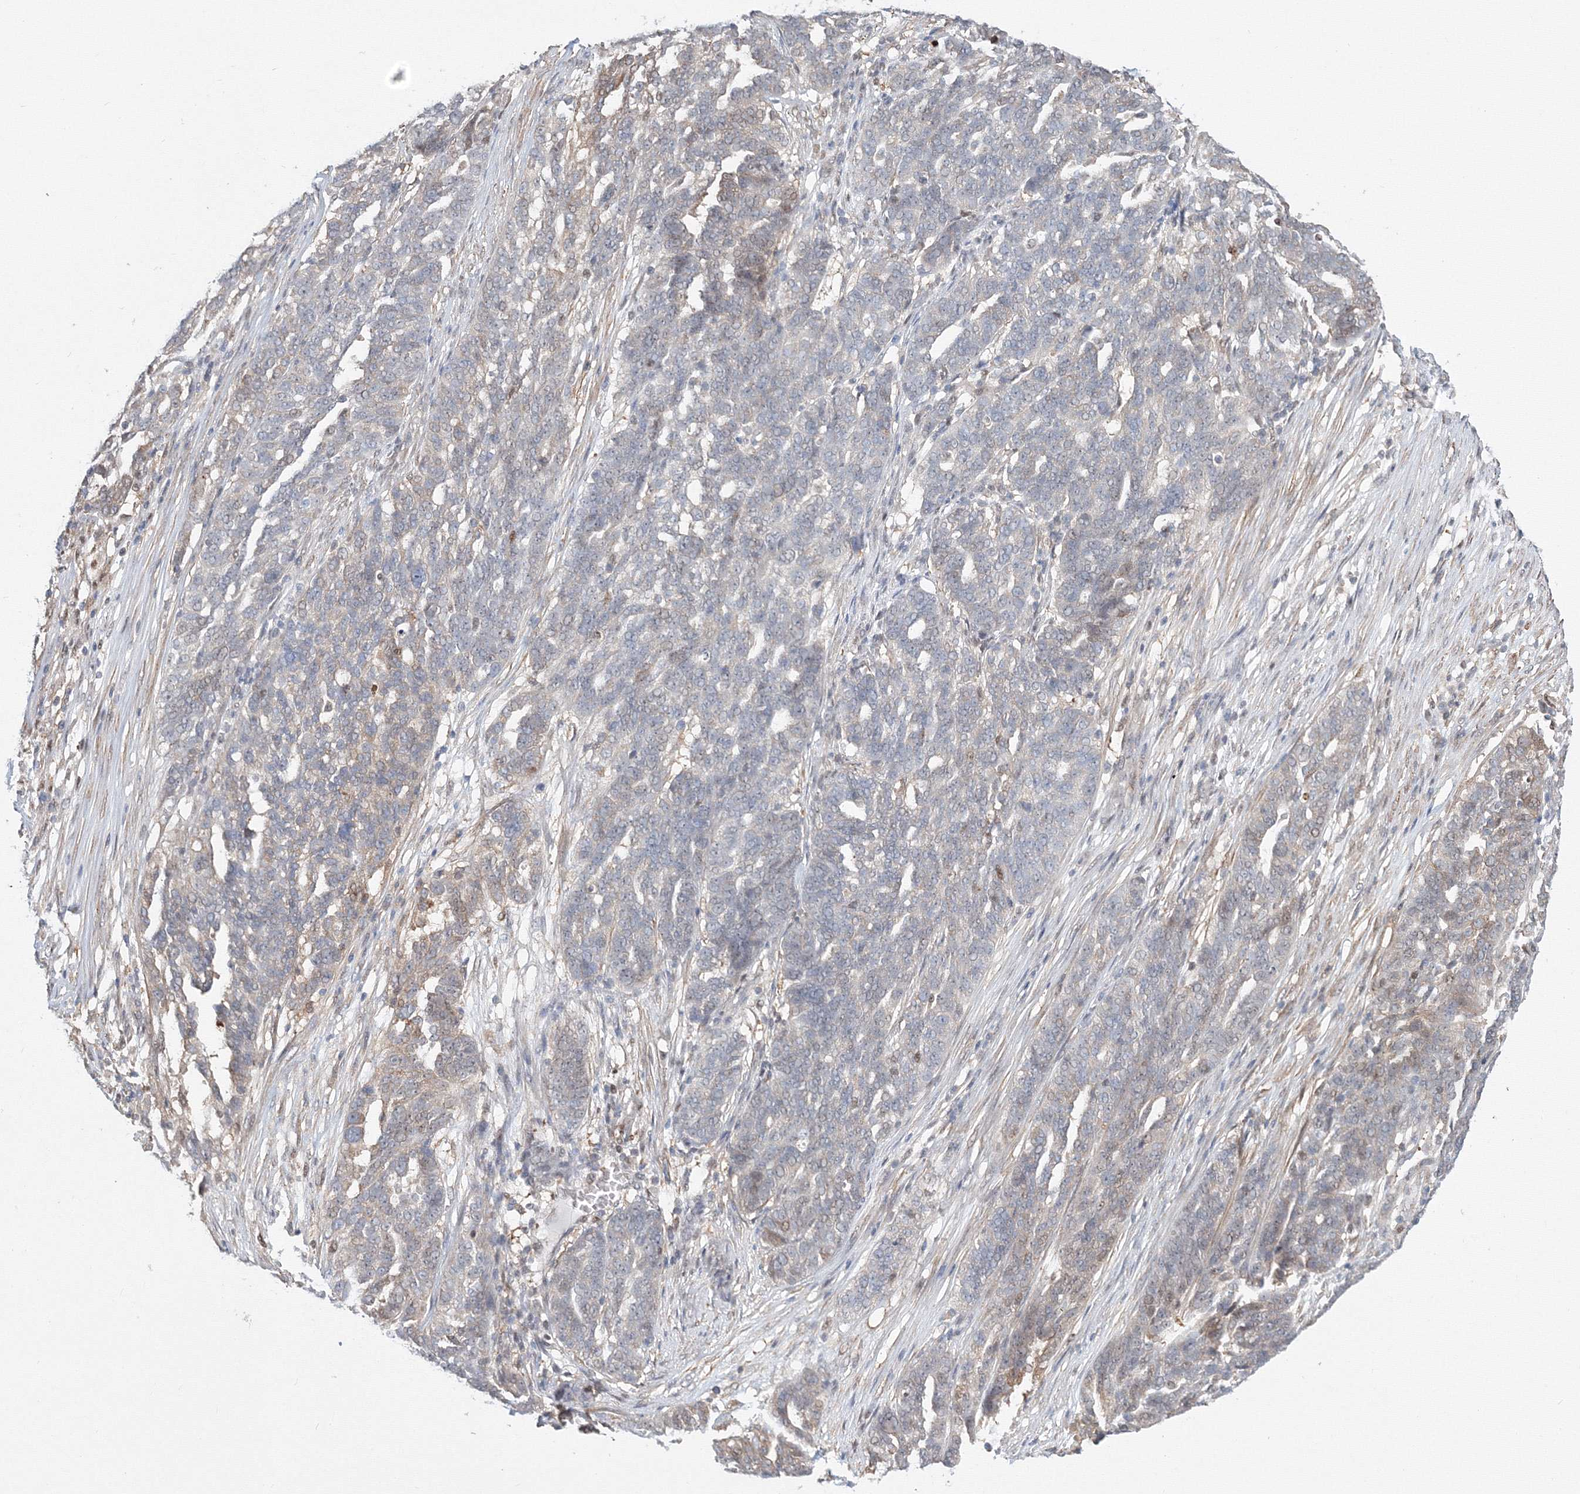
{"staining": {"intensity": "weak", "quantity": "<25%", "location": "cytoplasmic/membranous"}, "tissue": "ovarian cancer", "cell_type": "Tumor cells", "image_type": "cancer", "snomed": [{"axis": "morphology", "description": "Cystadenocarcinoma, serous, NOS"}, {"axis": "topography", "description": "Ovary"}], "caption": "The image displays no staining of tumor cells in ovarian cancer.", "gene": "ARHGAP21", "patient": {"sex": "female", "age": 59}}